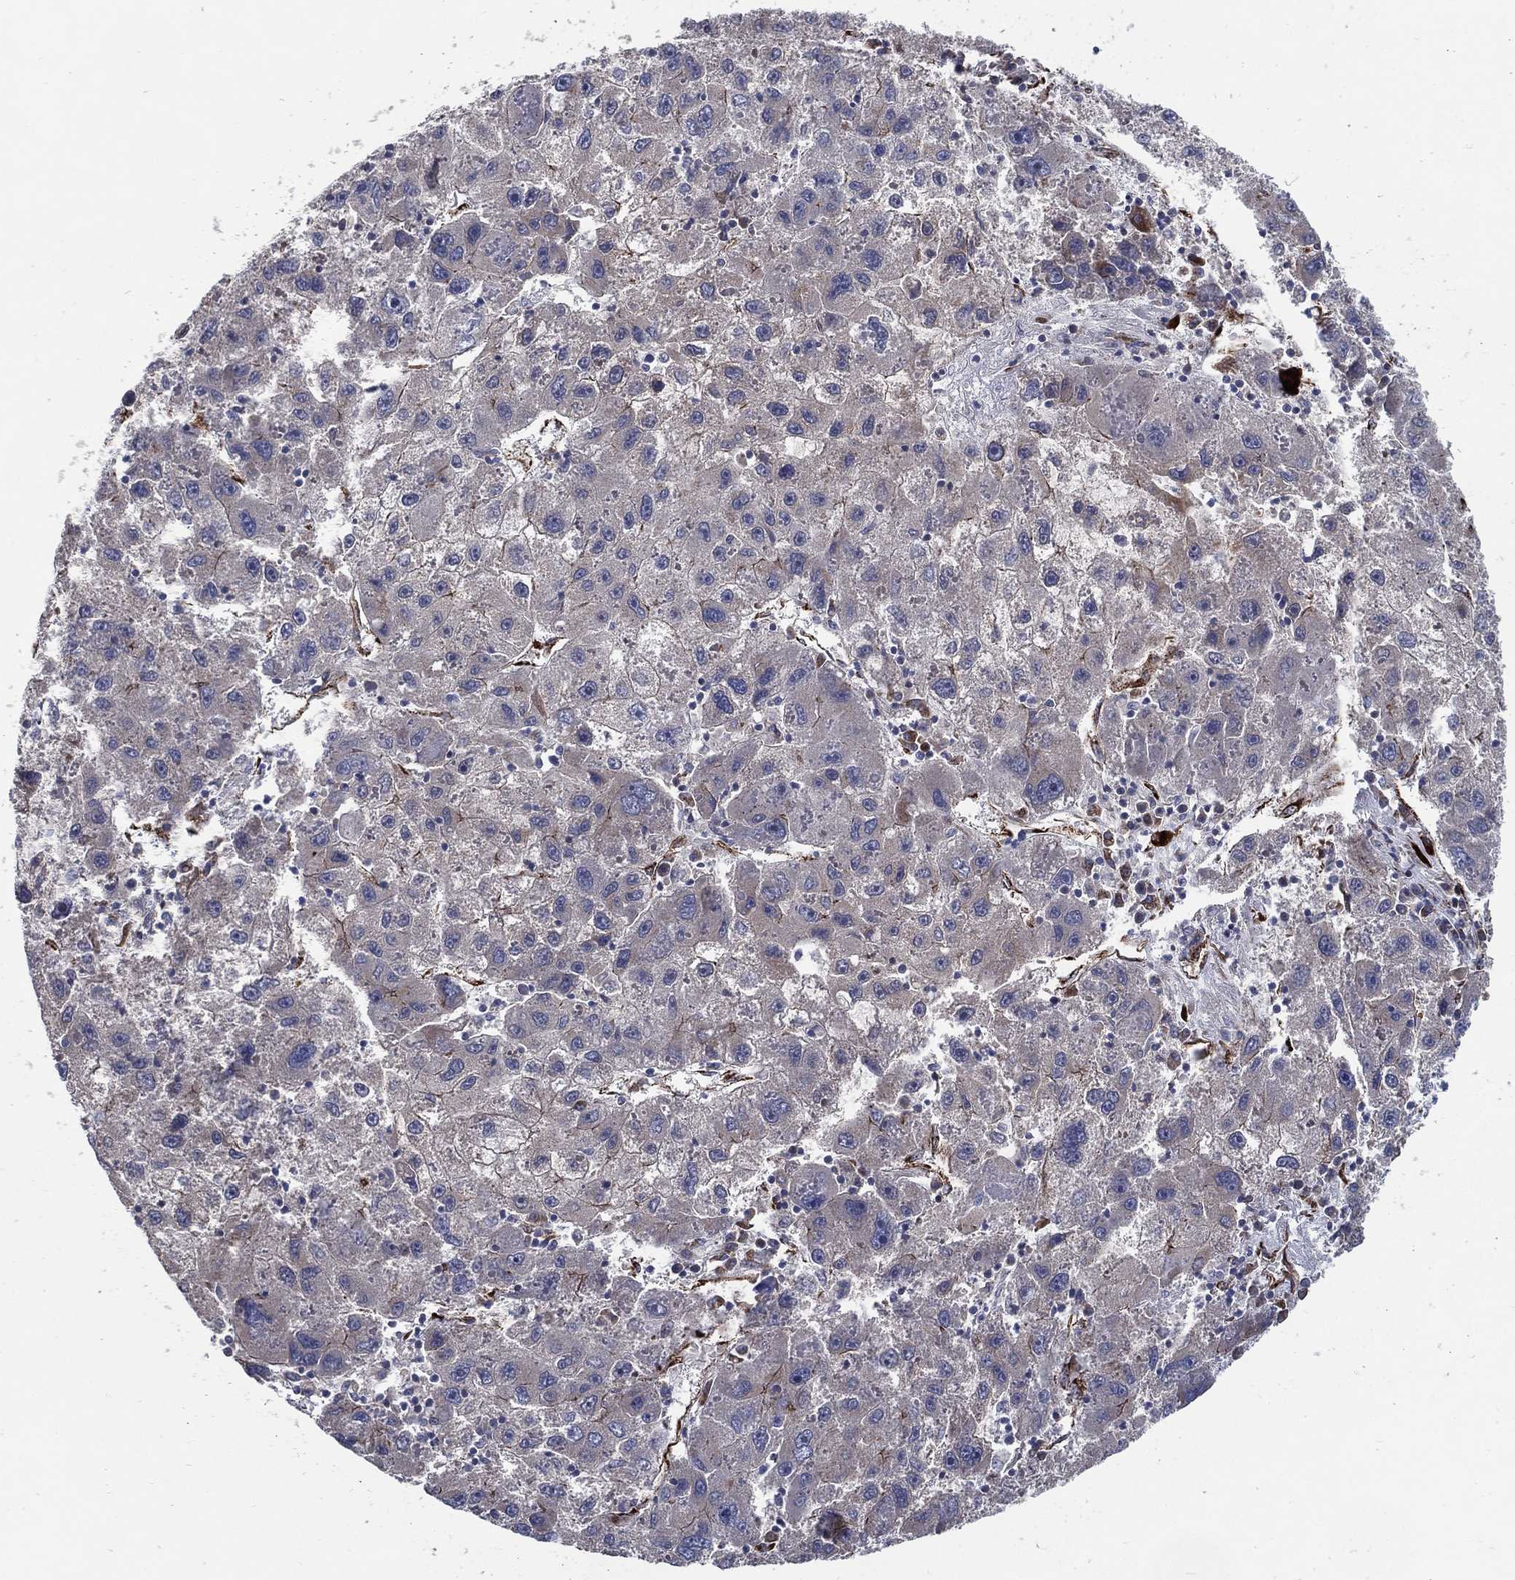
{"staining": {"intensity": "negative", "quantity": "none", "location": "none"}, "tissue": "liver cancer", "cell_type": "Tumor cells", "image_type": "cancer", "snomed": [{"axis": "morphology", "description": "Carcinoma, Hepatocellular, NOS"}, {"axis": "topography", "description": "Liver"}], "caption": "Hepatocellular carcinoma (liver) was stained to show a protein in brown. There is no significant staining in tumor cells.", "gene": "ARHGAP11A", "patient": {"sex": "male", "age": 75}}